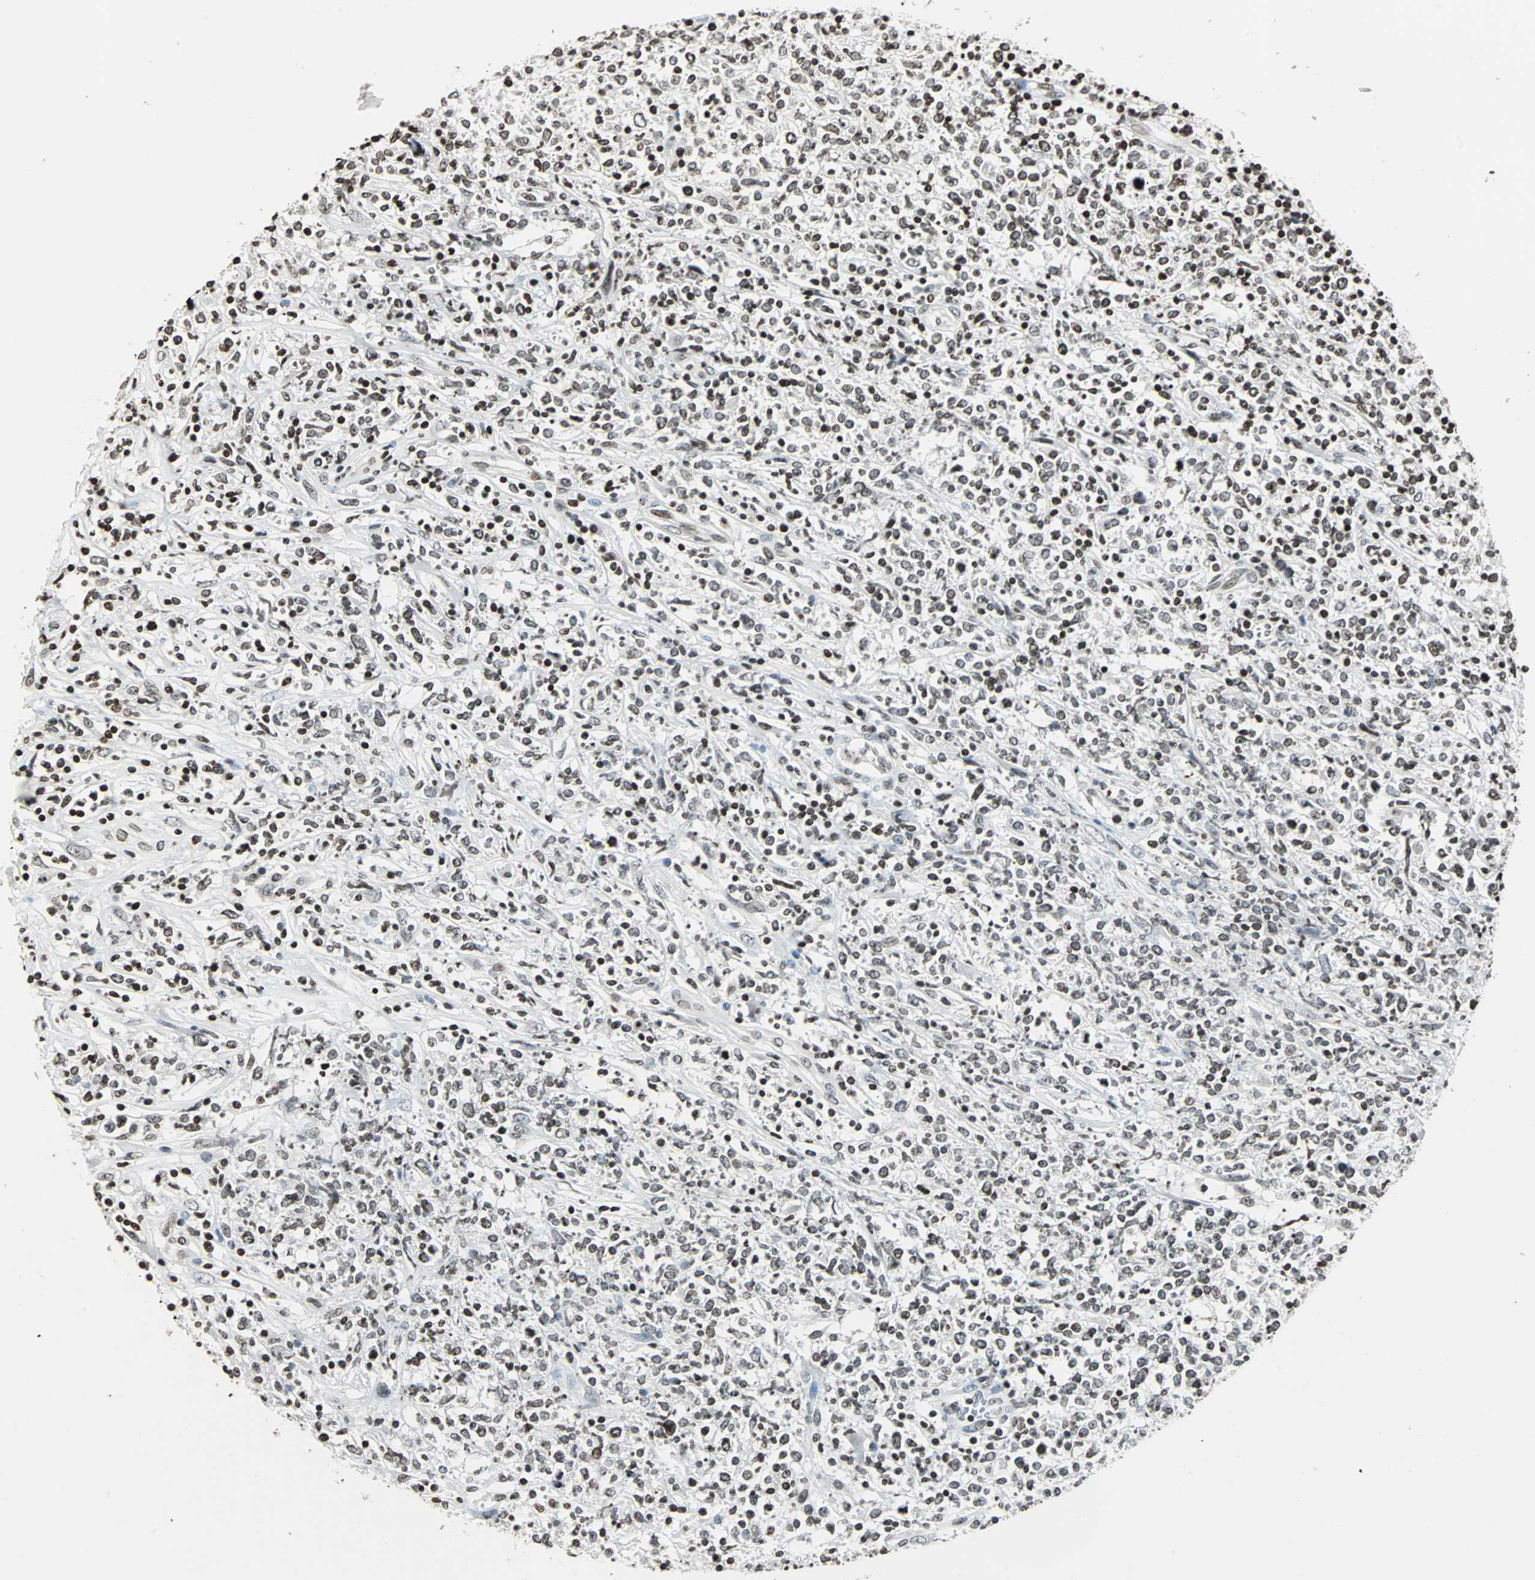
{"staining": {"intensity": "moderate", "quantity": ">75%", "location": "nuclear"}, "tissue": "lymphoma", "cell_type": "Tumor cells", "image_type": "cancer", "snomed": [{"axis": "morphology", "description": "Malignant lymphoma, non-Hodgkin's type, High grade"}, {"axis": "topography", "description": "Lymph node"}], "caption": "A brown stain shows moderate nuclear positivity of a protein in human lymphoma tumor cells. (DAB (3,3'-diaminobenzidine) IHC with brightfield microscopy, high magnification).", "gene": "PAXIP1", "patient": {"sex": "female", "age": 84}}